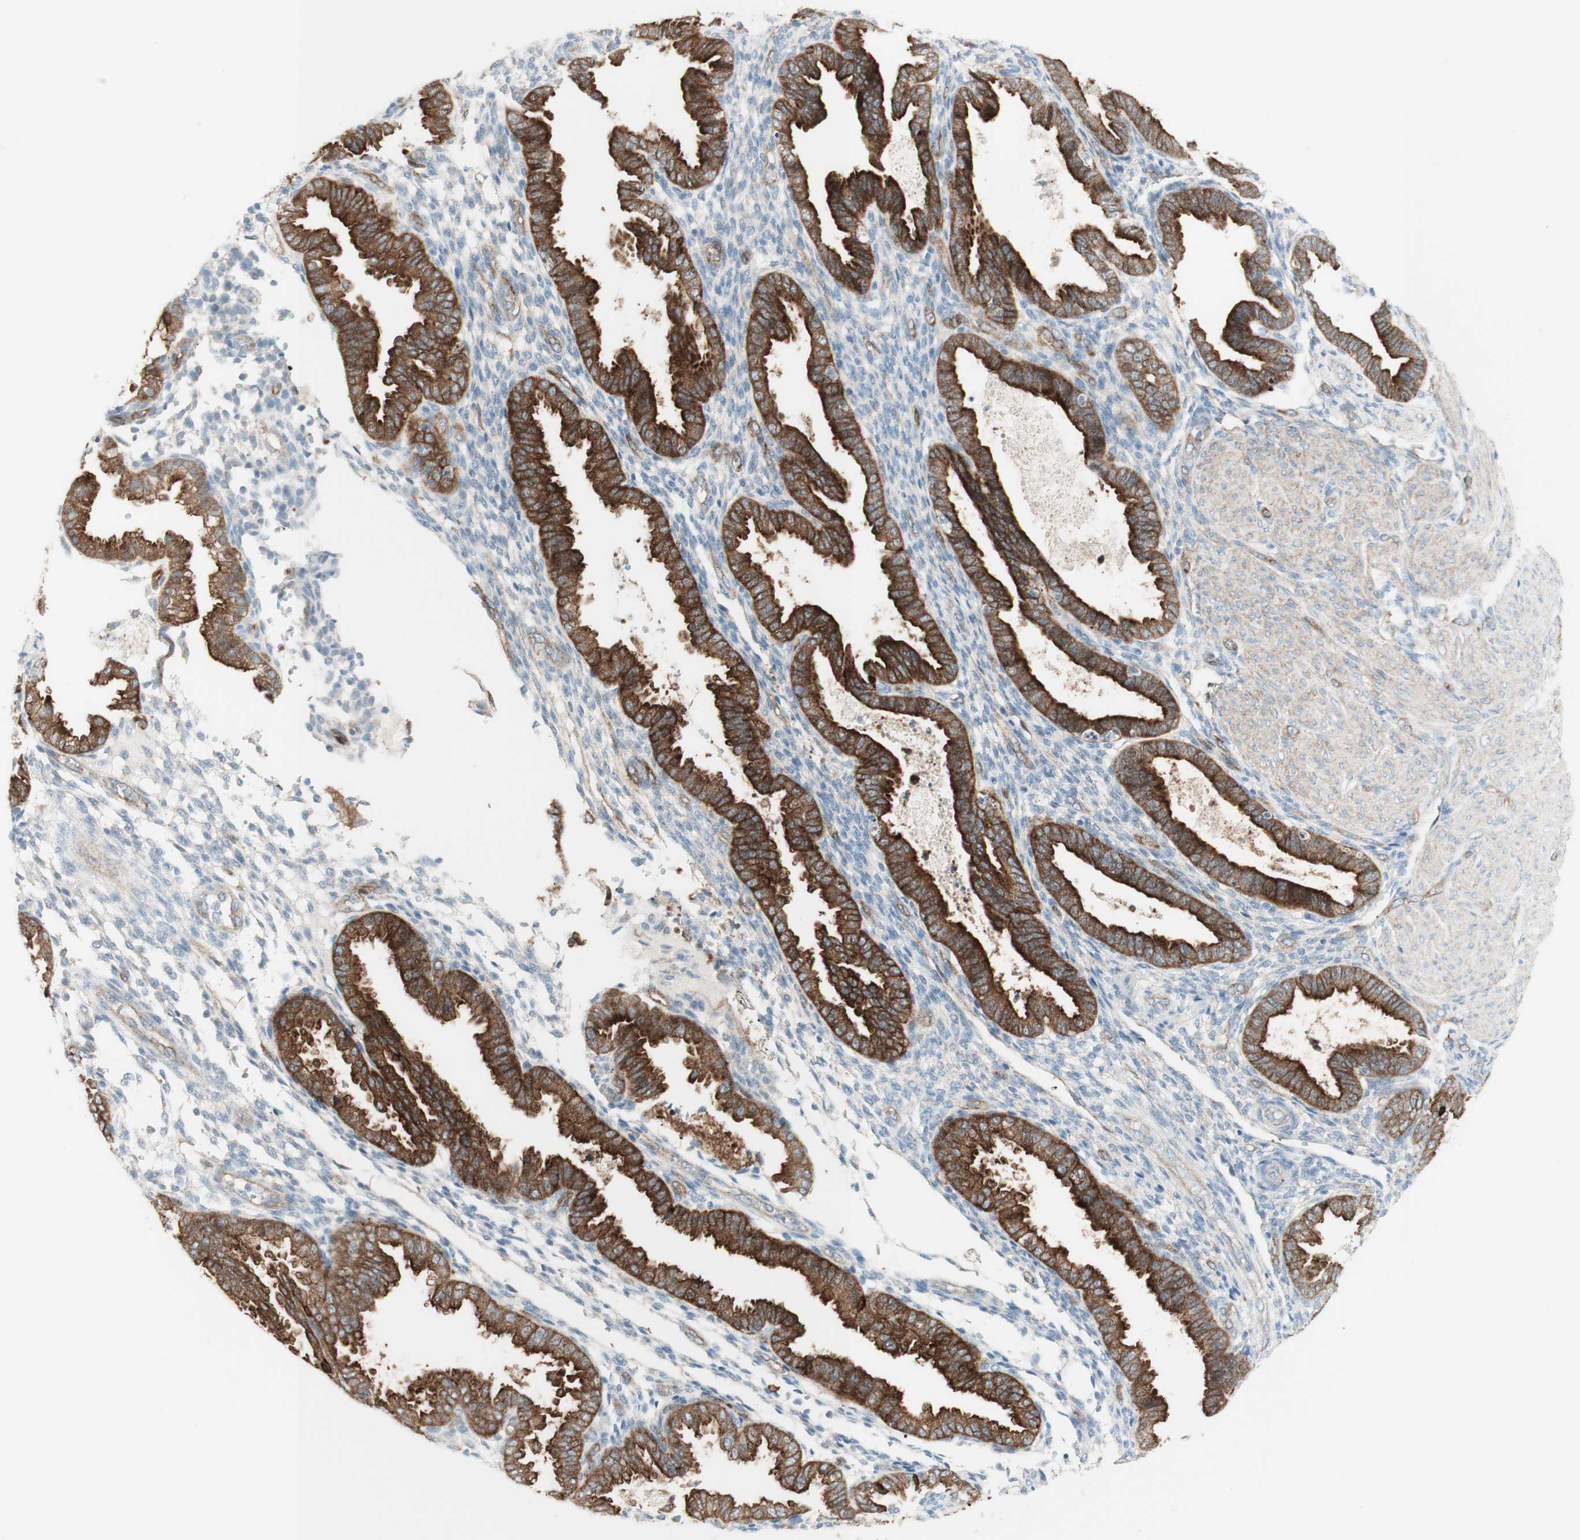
{"staining": {"intensity": "negative", "quantity": "none", "location": "none"}, "tissue": "endometrium", "cell_type": "Cells in endometrial stroma", "image_type": "normal", "snomed": [{"axis": "morphology", "description": "Normal tissue, NOS"}, {"axis": "topography", "description": "Endometrium"}], "caption": "Cells in endometrial stroma show no significant staining in normal endometrium. (Stains: DAB immunohistochemistry (IHC) with hematoxylin counter stain, Microscopy: brightfield microscopy at high magnification).", "gene": "MYO6", "patient": {"sex": "female", "age": 33}}